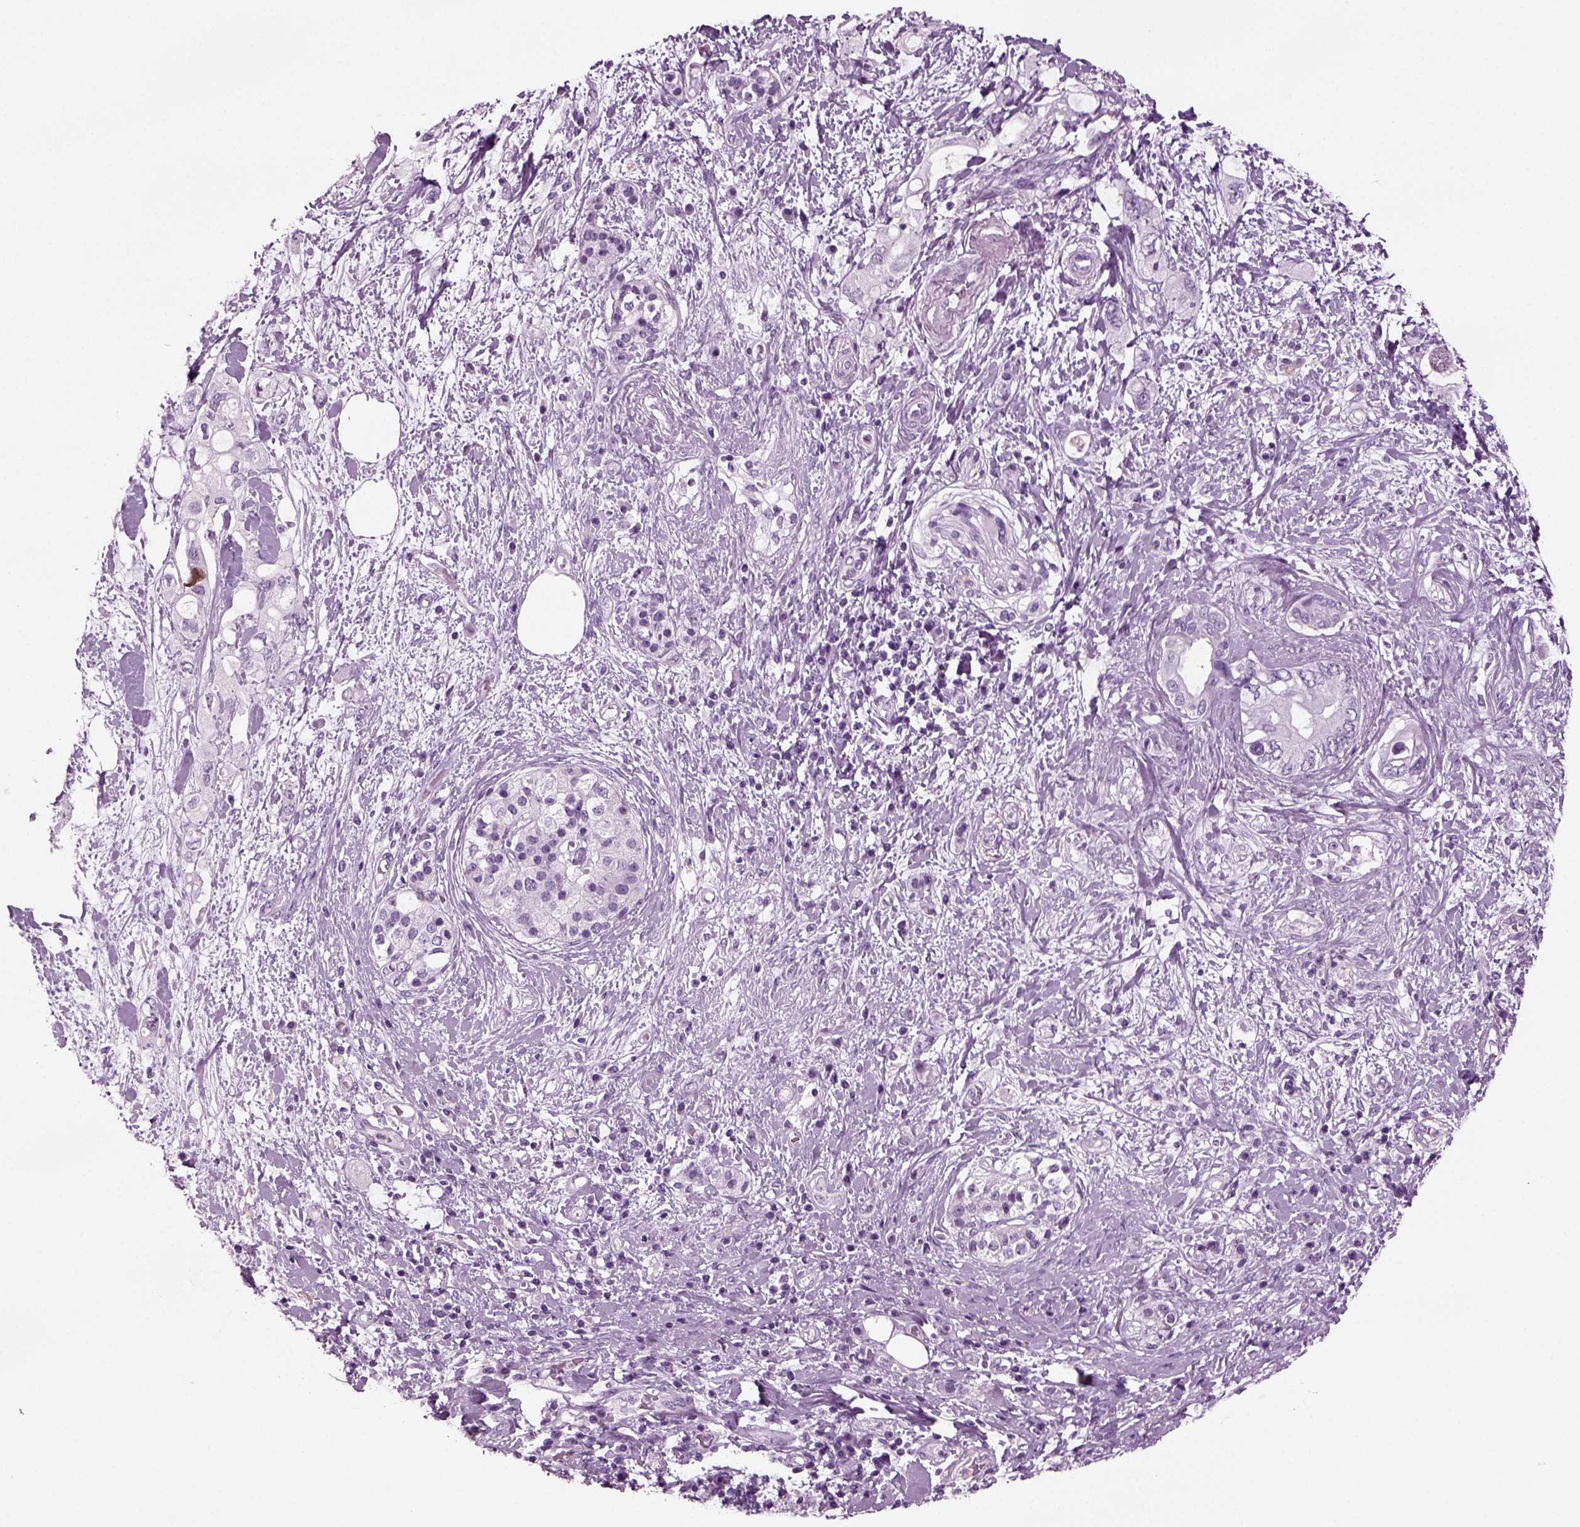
{"staining": {"intensity": "negative", "quantity": "none", "location": "none"}, "tissue": "pancreatic cancer", "cell_type": "Tumor cells", "image_type": "cancer", "snomed": [{"axis": "morphology", "description": "Adenocarcinoma, NOS"}, {"axis": "topography", "description": "Pancreas"}], "caption": "Tumor cells show no significant protein staining in adenocarcinoma (pancreatic). Nuclei are stained in blue.", "gene": "CRABP1", "patient": {"sex": "female", "age": 56}}